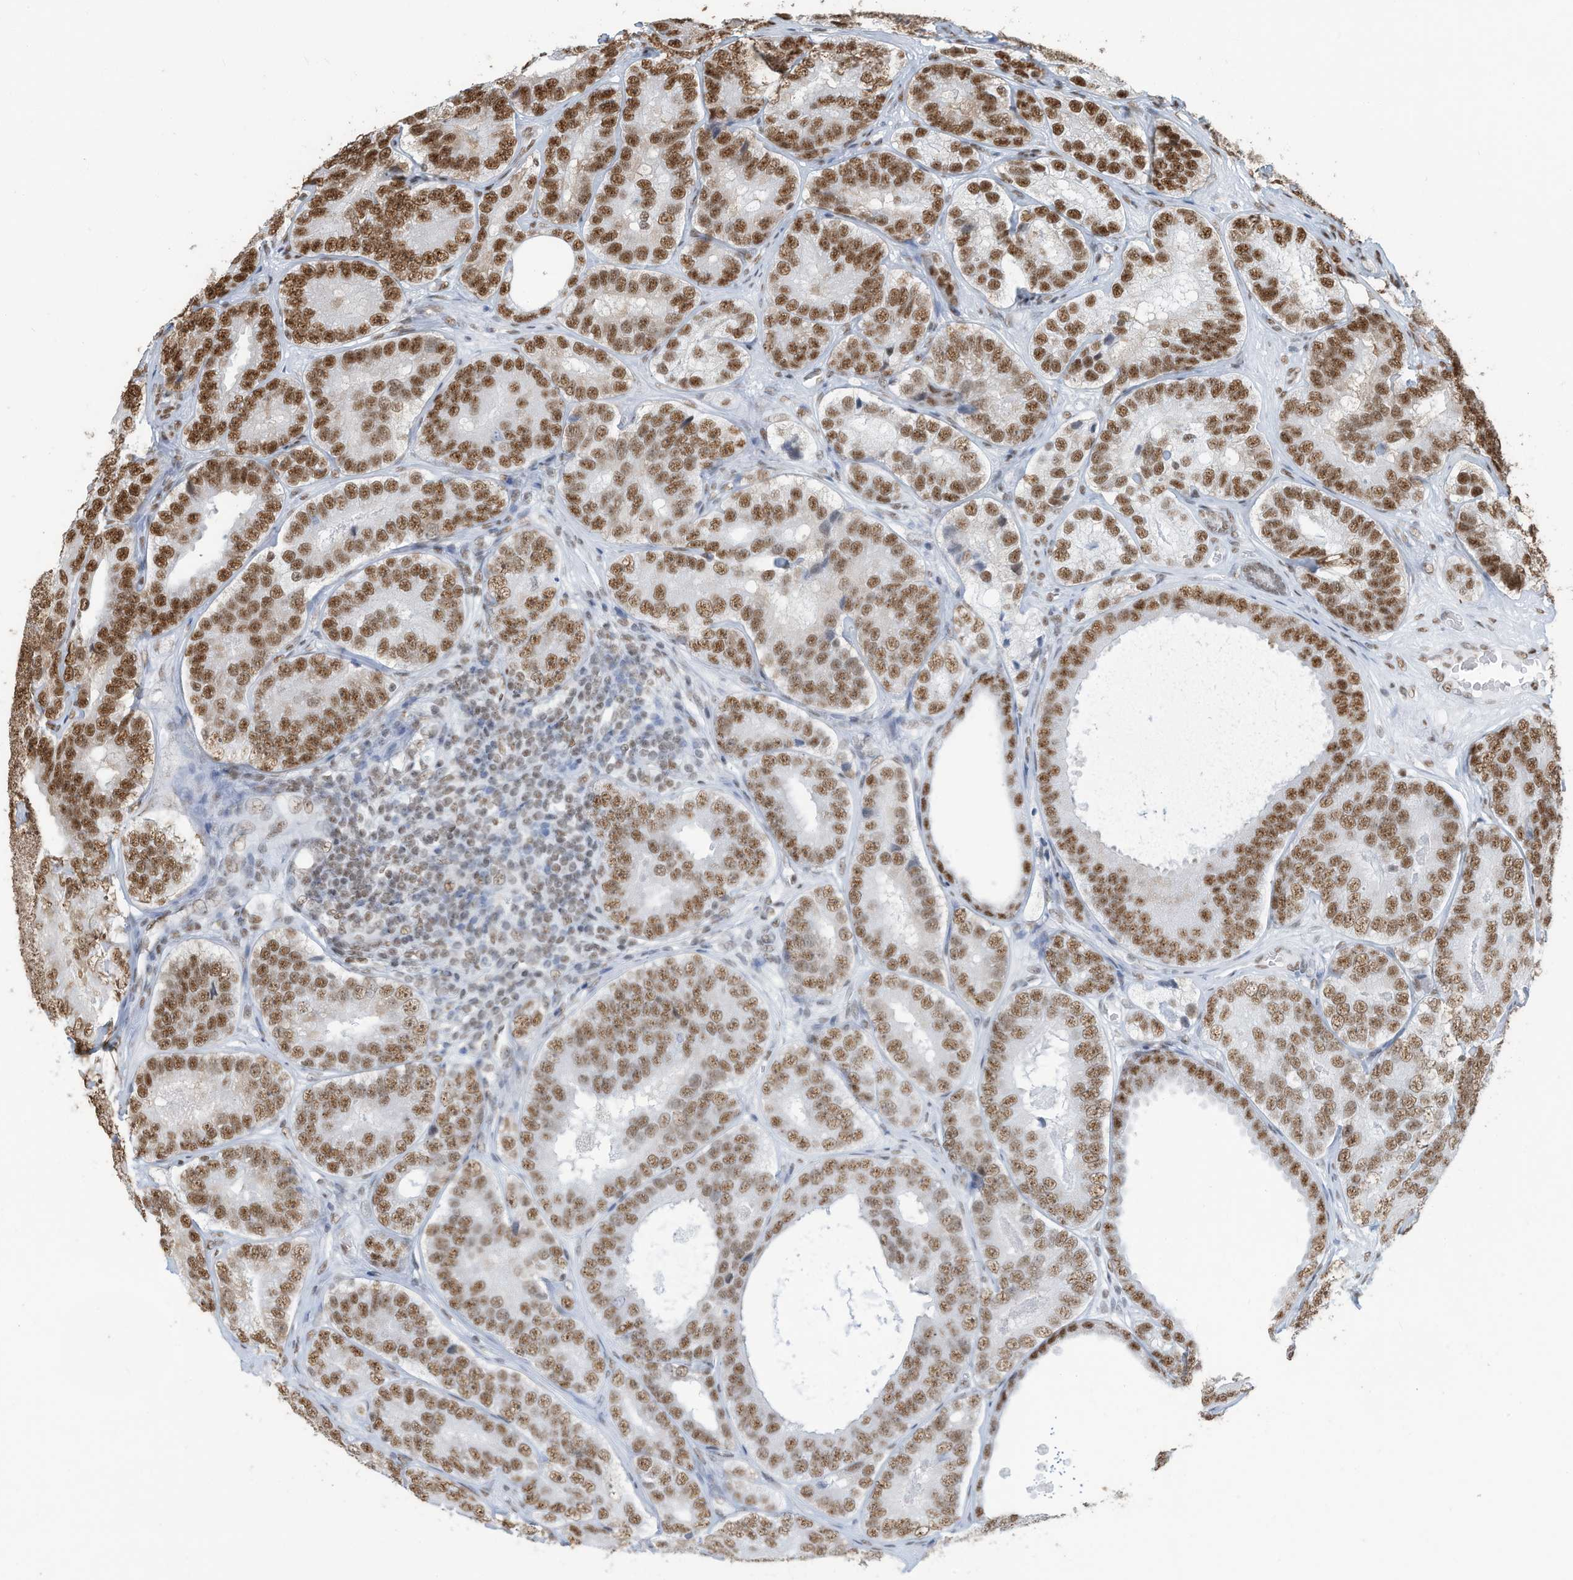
{"staining": {"intensity": "strong", "quantity": ">75%", "location": "nuclear"}, "tissue": "prostate cancer", "cell_type": "Tumor cells", "image_type": "cancer", "snomed": [{"axis": "morphology", "description": "Adenocarcinoma, High grade"}, {"axis": "topography", "description": "Prostate"}], "caption": "Immunohistochemistry (IHC) of adenocarcinoma (high-grade) (prostate) shows high levels of strong nuclear positivity in about >75% of tumor cells. (IHC, brightfield microscopy, high magnification).", "gene": "SARNP", "patient": {"sex": "male", "age": 56}}